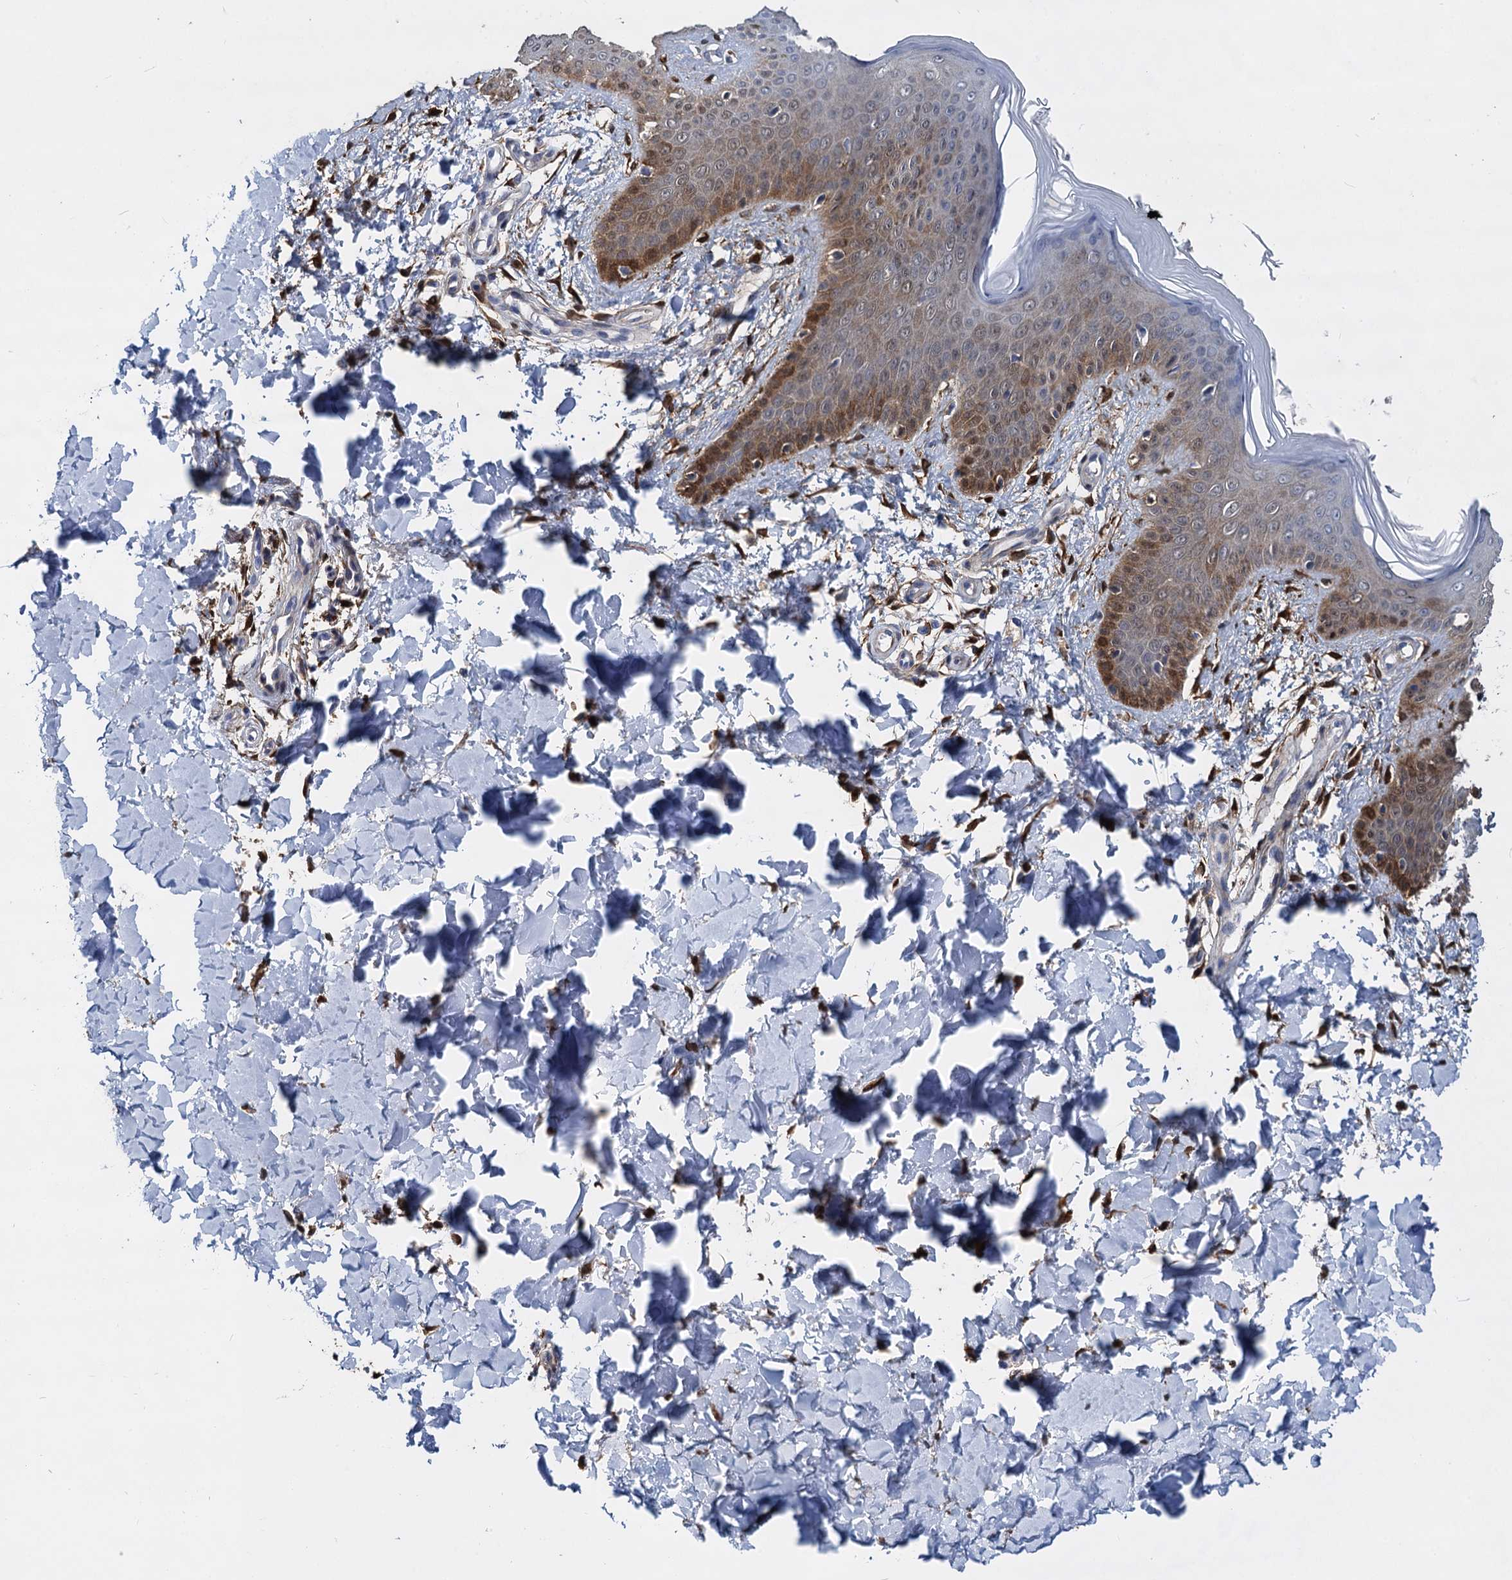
{"staining": {"intensity": "strong", "quantity": ">75%", "location": "cytoplasmic/membranous"}, "tissue": "skin", "cell_type": "Fibroblasts", "image_type": "normal", "snomed": [{"axis": "morphology", "description": "Normal tissue, NOS"}, {"axis": "topography", "description": "Skin"}], "caption": "Skin stained for a protein demonstrates strong cytoplasmic/membranous positivity in fibroblasts. Using DAB (brown) and hematoxylin (blue) stains, captured at high magnification using brightfield microscopy.", "gene": "GSTM3", "patient": {"sex": "male", "age": 36}}